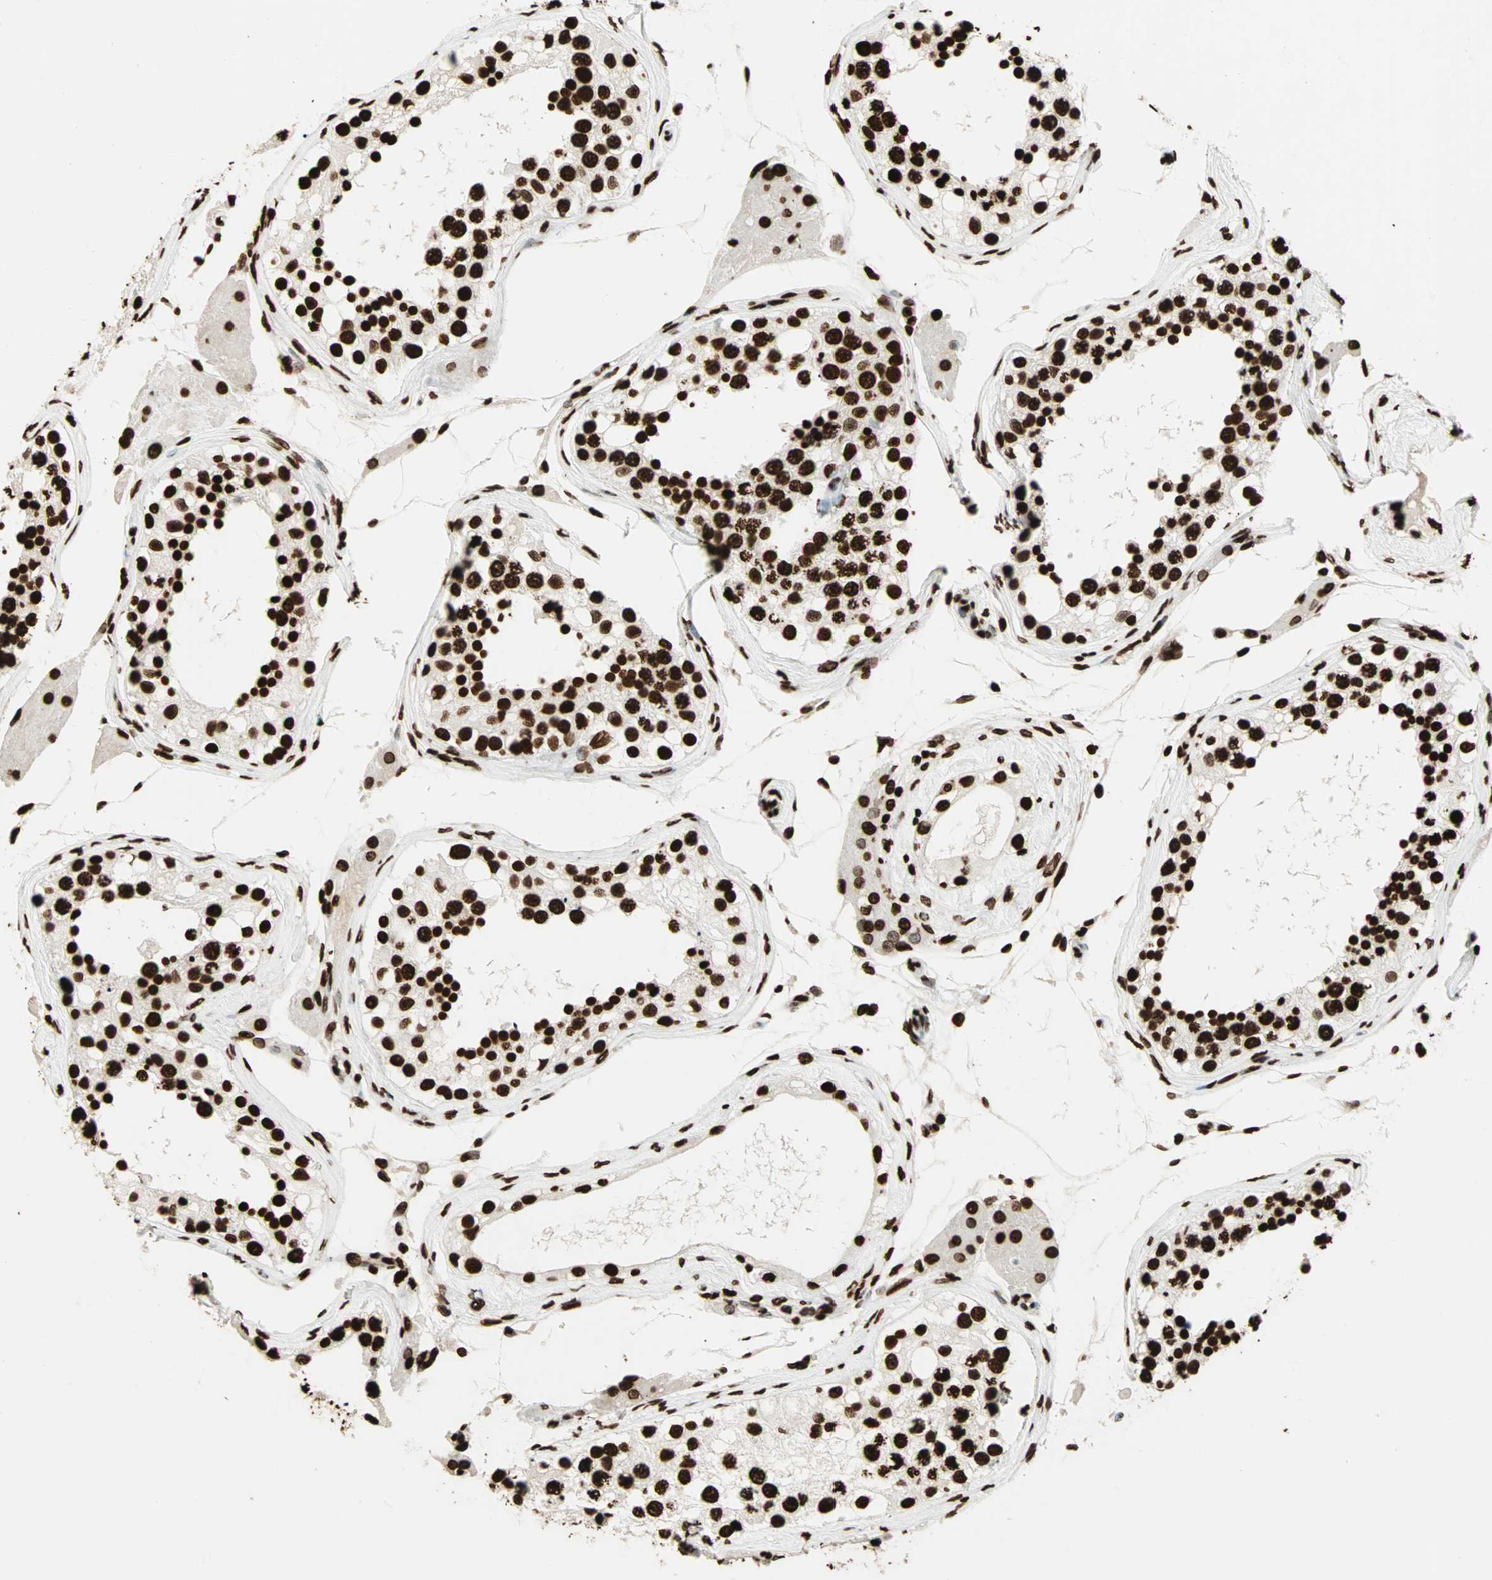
{"staining": {"intensity": "strong", "quantity": ">75%", "location": "nuclear"}, "tissue": "testis", "cell_type": "Cells in seminiferous ducts", "image_type": "normal", "snomed": [{"axis": "morphology", "description": "Normal tissue, NOS"}, {"axis": "topography", "description": "Testis"}], "caption": "A high amount of strong nuclear staining is present in approximately >75% of cells in seminiferous ducts in benign testis. Nuclei are stained in blue.", "gene": "GLI2", "patient": {"sex": "male", "age": 68}}